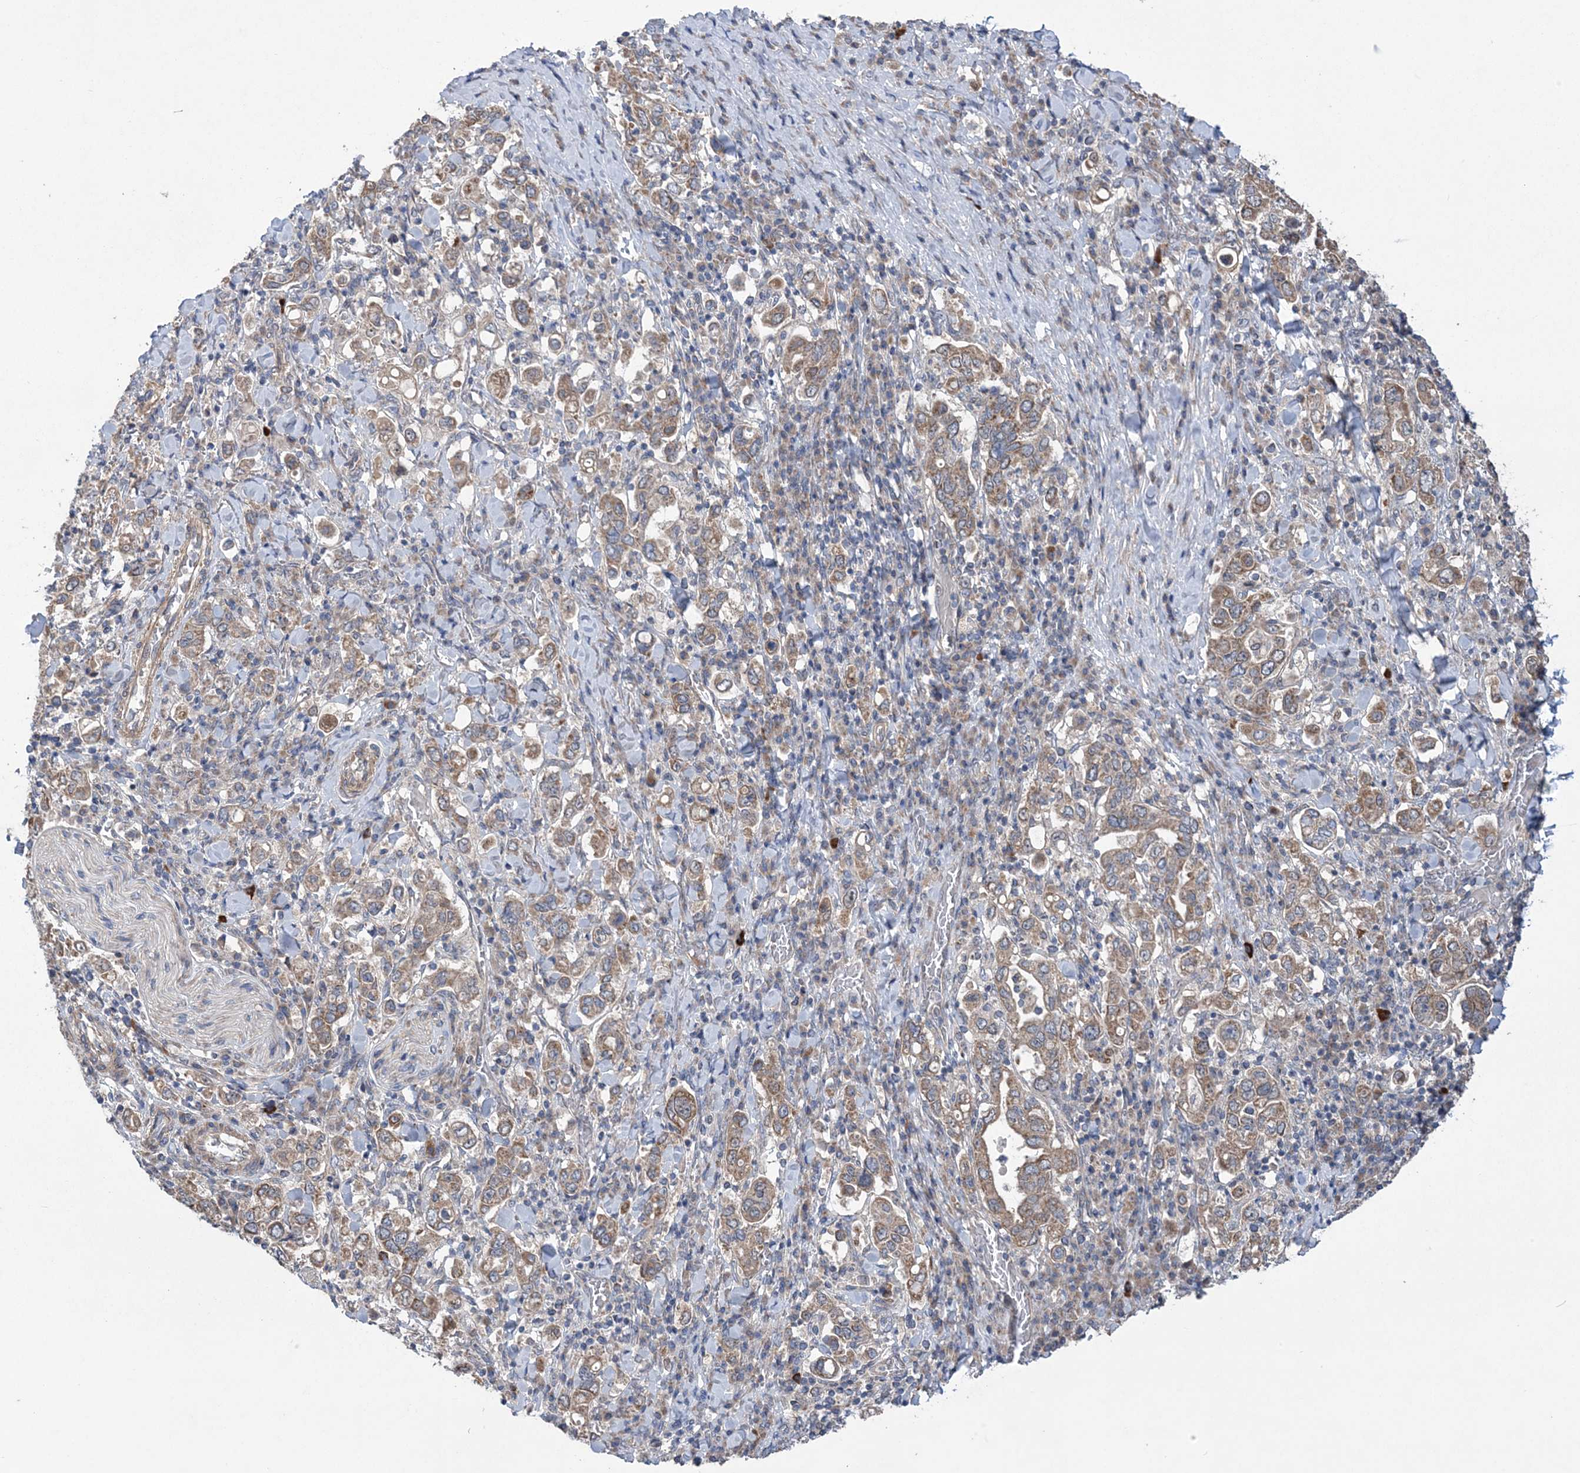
{"staining": {"intensity": "moderate", "quantity": ">75%", "location": "cytoplasmic/membranous"}, "tissue": "stomach cancer", "cell_type": "Tumor cells", "image_type": "cancer", "snomed": [{"axis": "morphology", "description": "Adenocarcinoma, NOS"}, {"axis": "topography", "description": "Stomach, upper"}], "caption": "This photomicrograph shows IHC staining of human stomach cancer, with medium moderate cytoplasmic/membranous positivity in approximately >75% of tumor cells.", "gene": "MTRF1L", "patient": {"sex": "male", "age": 62}}